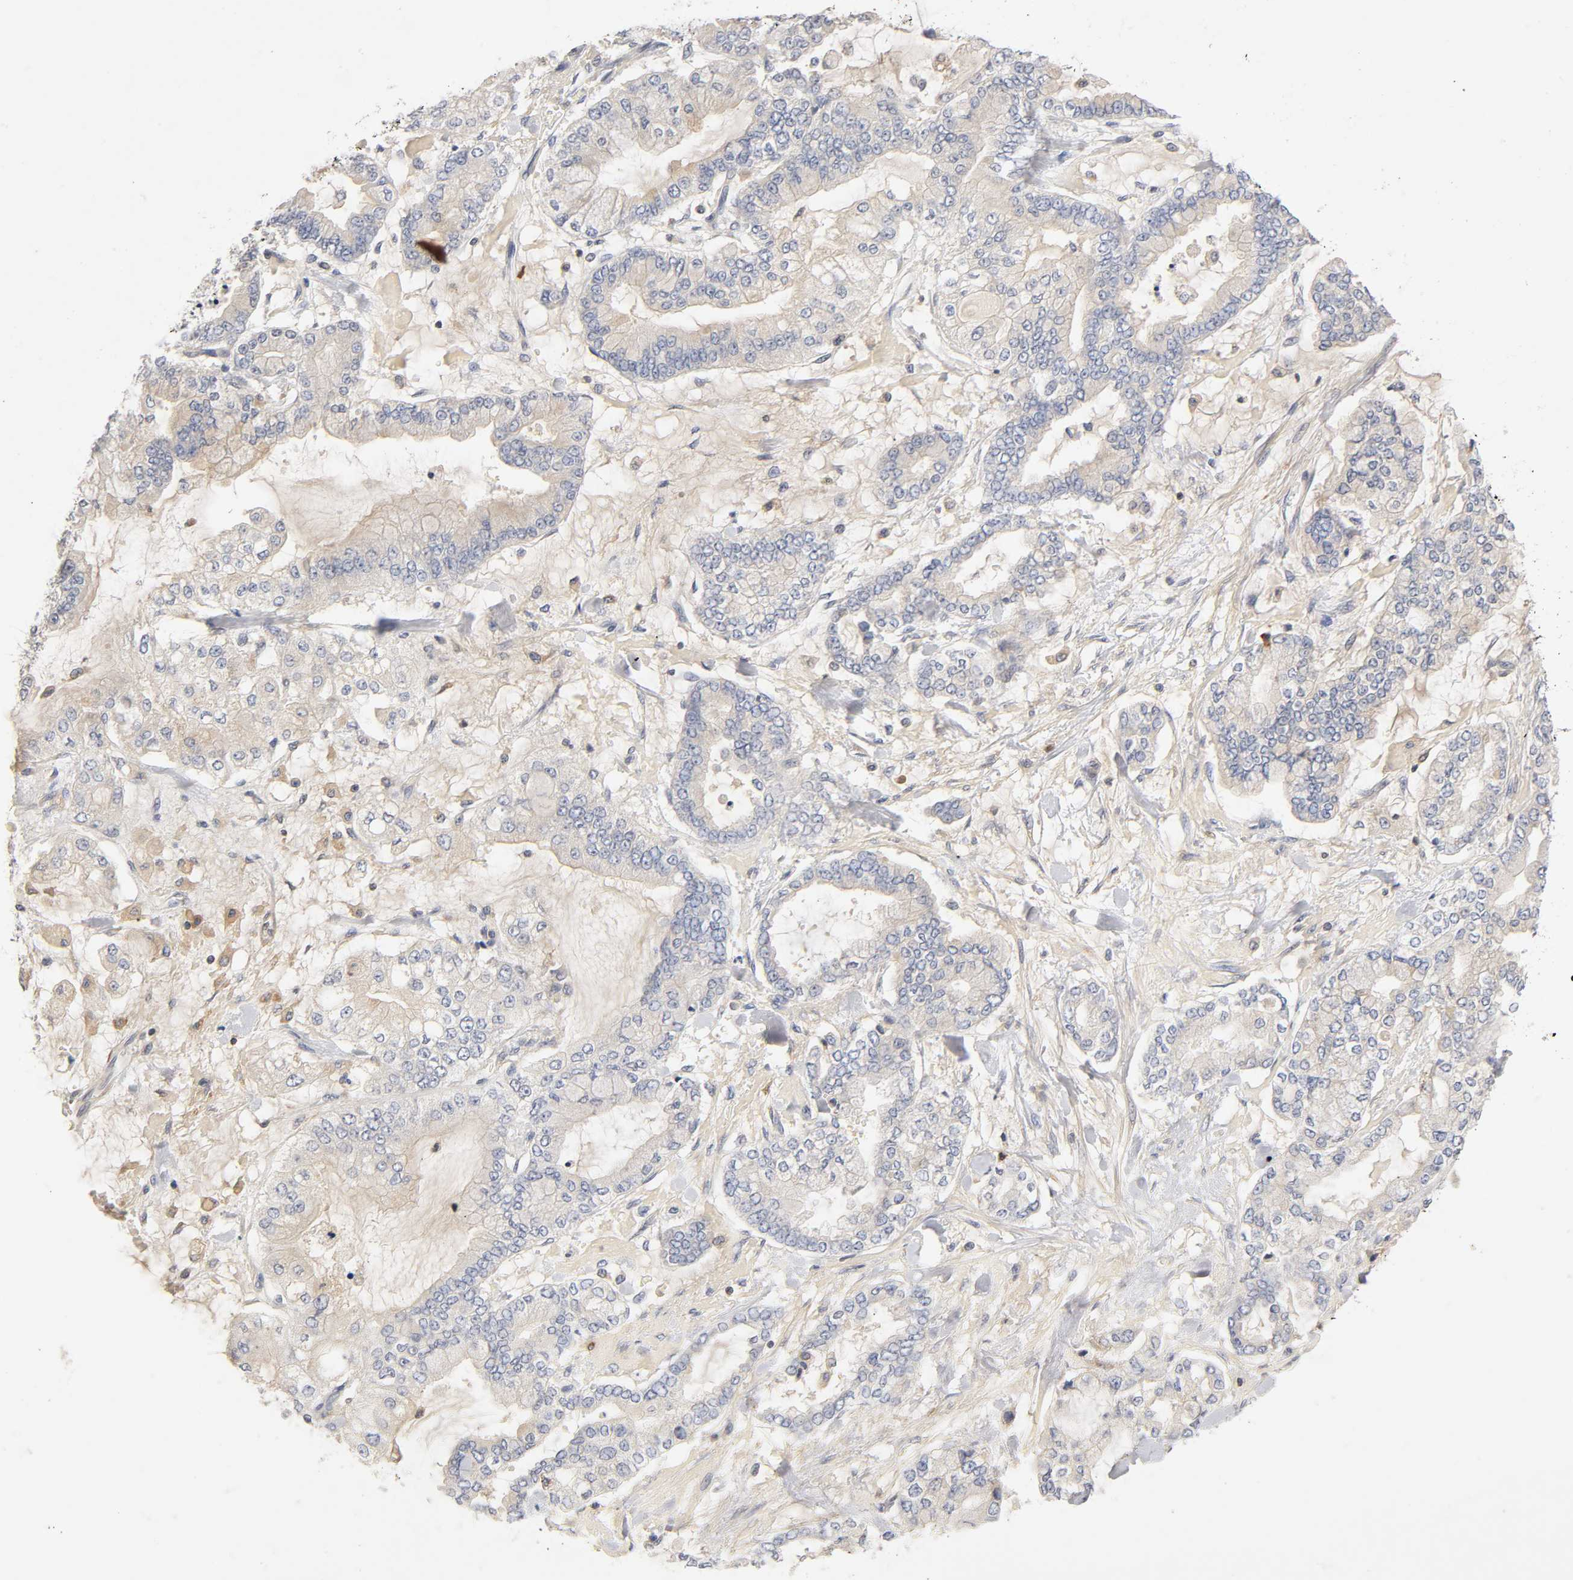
{"staining": {"intensity": "negative", "quantity": "none", "location": "none"}, "tissue": "stomach cancer", "cell_type": "Tumor cells", "image_type": "cancer", "snomed": [{"axis": "morphology", "description": "Normal tissue, NOS"}, {"axis": "morphology", "description": "Adenocarcinoma, NOS"}, {"axis": "topography", "description": "Stomach, upper"}, {"axis": "topography", "description": "Stomach"}], "caption": "A high-resolution histopathology image shows IHC staining of adenocarcinoma (stomach), which demonstrates no significant expression in tumor cells.", "gene": "RHOA", "patient": {"sex": "male", "age": 76}}